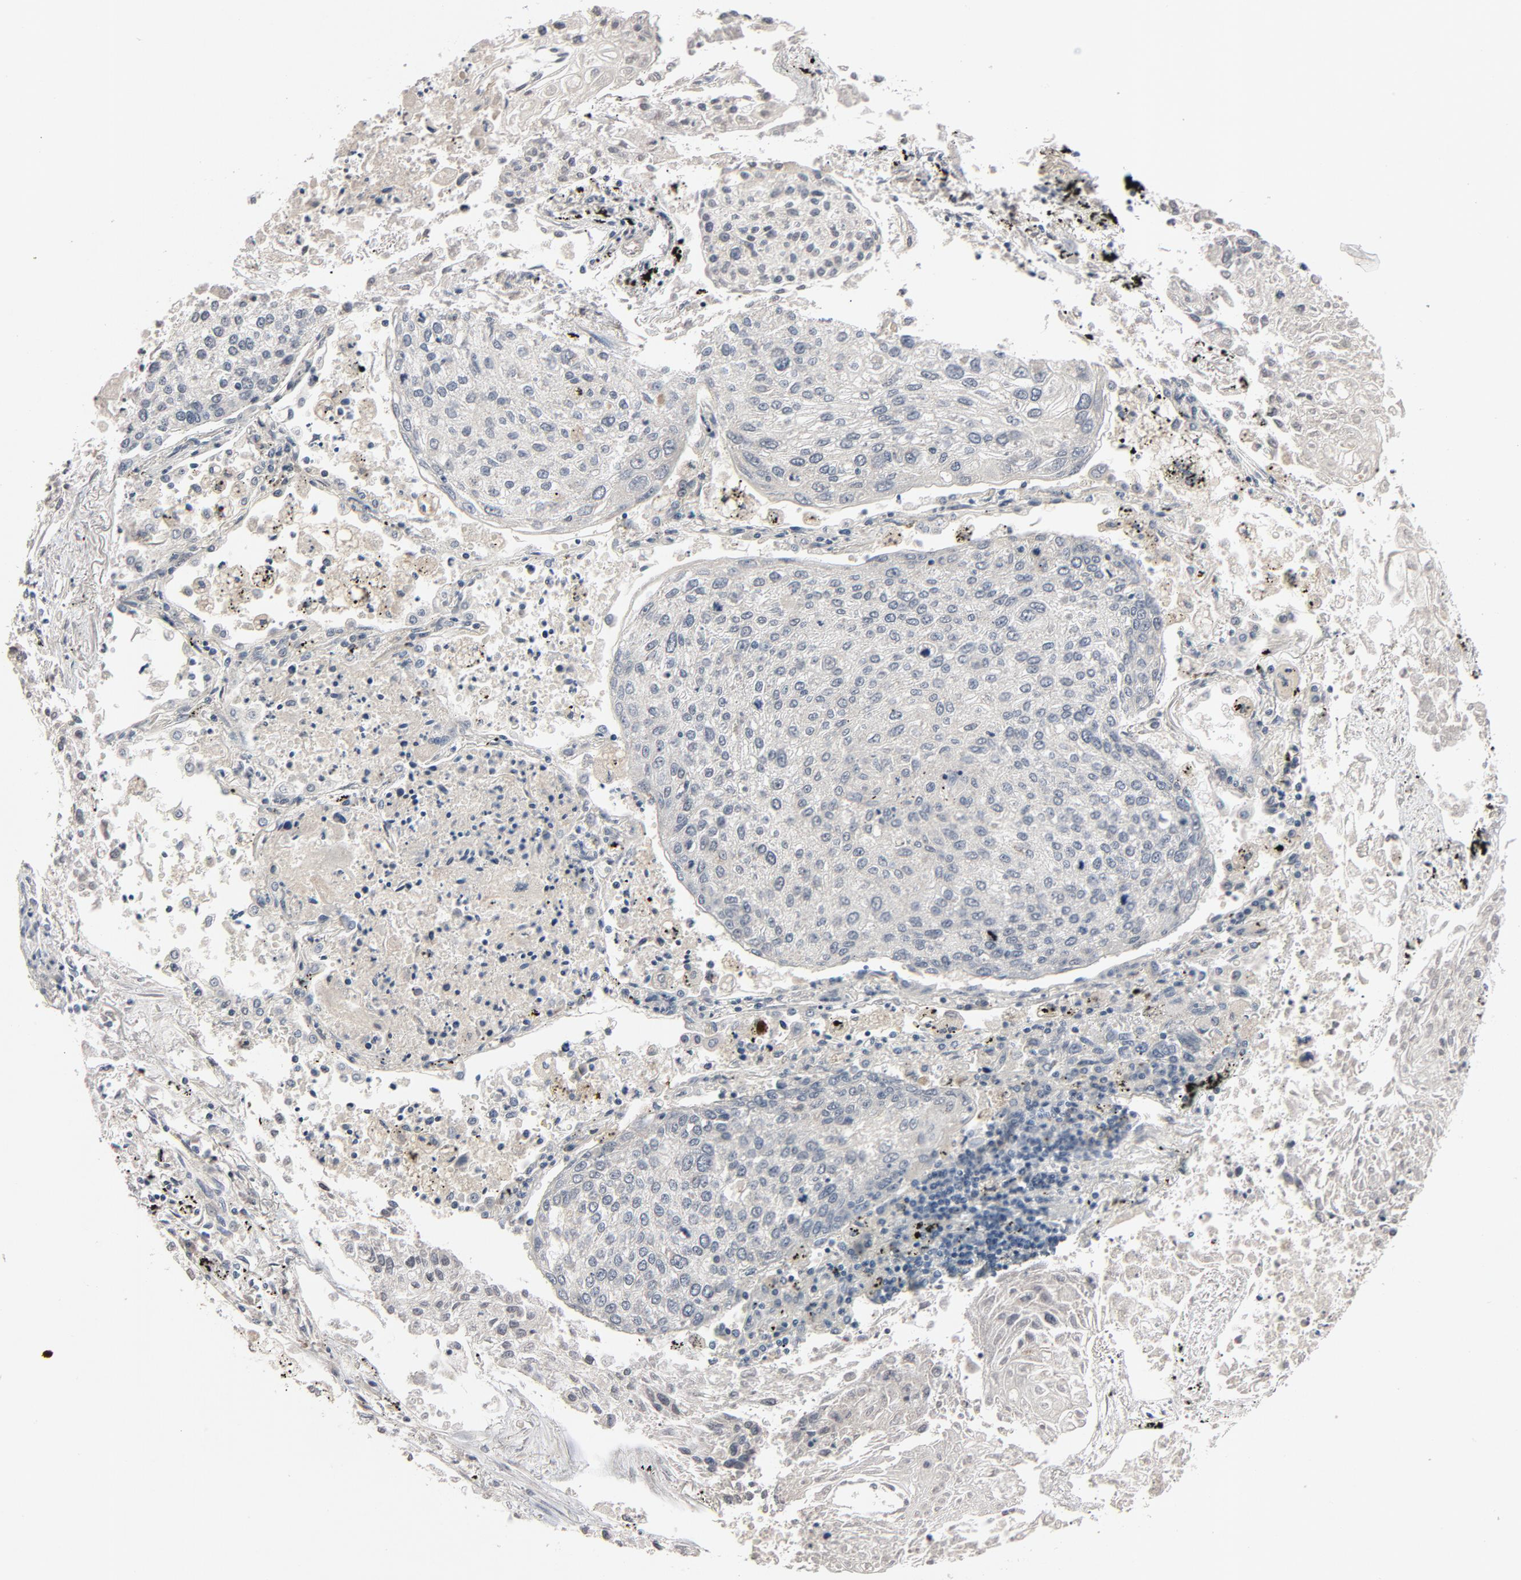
{"staining": {"intensity": "negative", "quantity": "none", "location": "none"}, "tissue": "lung cancer", "cell_type": "Tumor cells", "image_type": "cancer", "snomed": [{"axis": "morphology", "description": "Squamous cell carcinoma, NOS"}, {"axis": "topography", "description": "Lung"}], "caption": "DAB immunohistochemical staining of human squamous cell carcinoma (lung) exhibits no significant staining in tumor cells.", "gene": "MT3", "patient": {"sex": "male", "age": 75}}